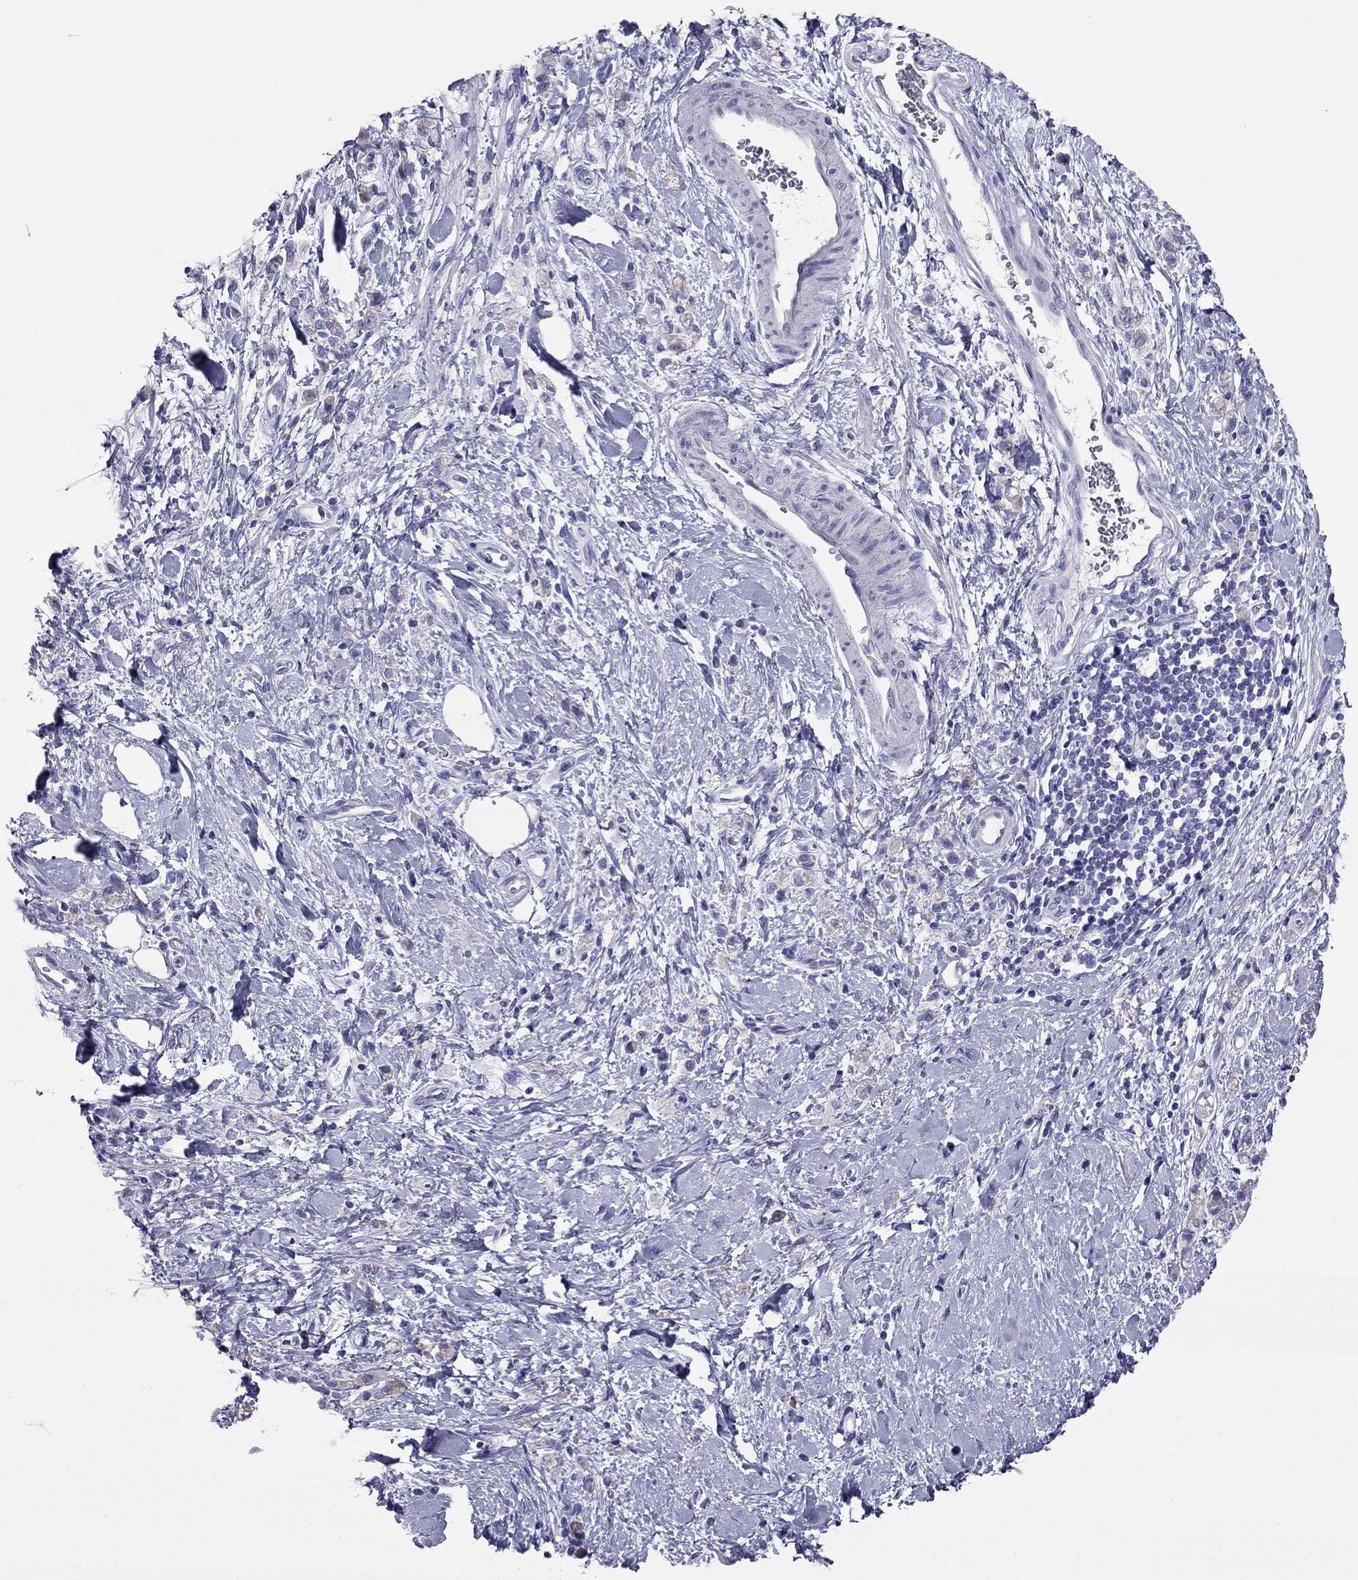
{"staining": {"intensity": "negative", "quantity": "none", "location": "none"}, "tissue": "stomach cancer", "cell_type": "Tumor cells", "image_type": "cancer", "snomed": [{"axis": "morphology", "description": "Adenocarcinoma, NOS"}, {"axis": "topography", "description": "Stomach"}], "caption": "Tumor cells show no significant expression in stomach cancer.", "gene": "MAEL", "patient": {"sex": "male", "age": 77}}